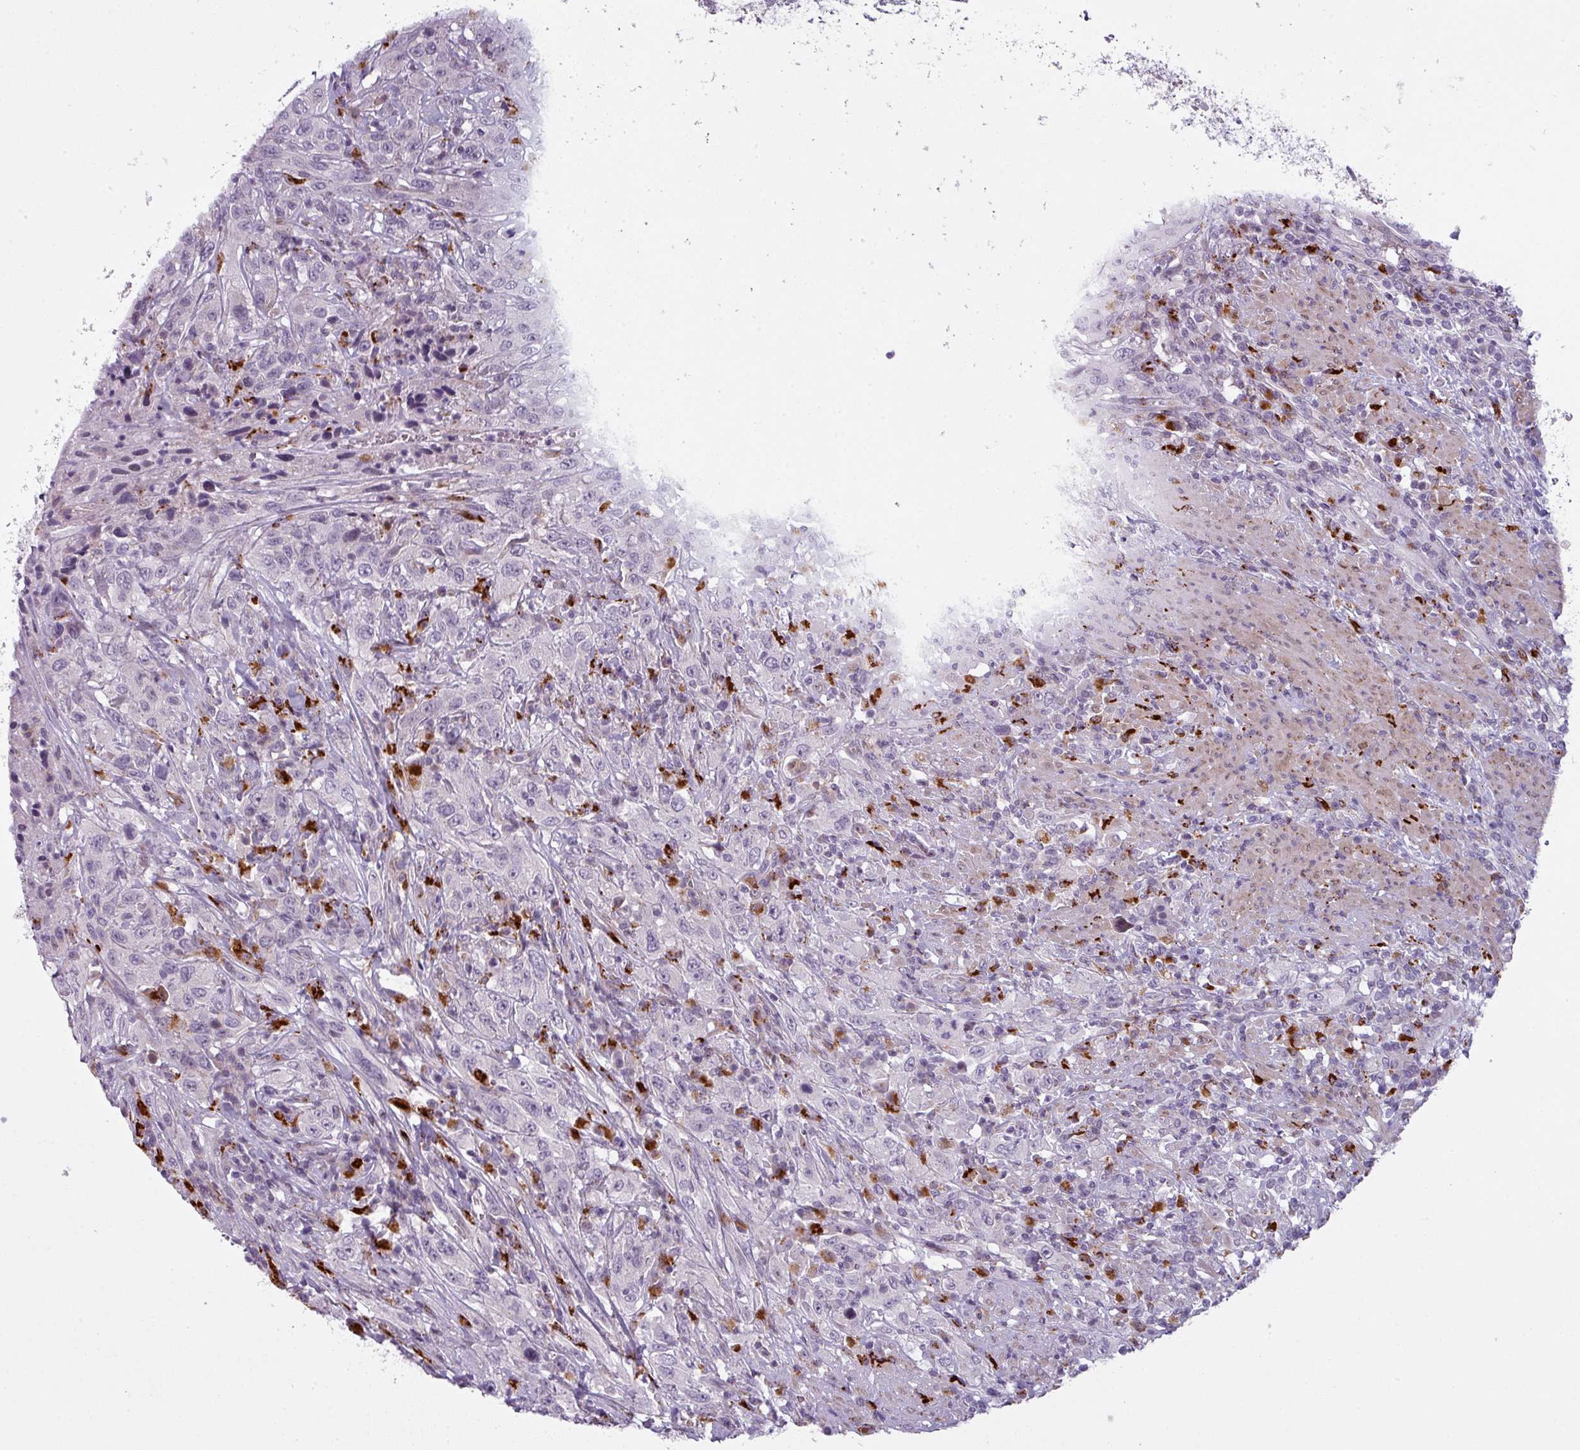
{"staining": {"intensity": "negative", "quantity": "none", "location": "none"}, "tissue": "urothelial cancer", "cell_type": "Tumor cells", "image_type": "cancer", "snomed": [{"axis": "morphology", "description": "Urothelial carcinoma, High grade"}, {"axis": "topography", "description": "Urinary bladder"}], "caption": "This is a photomicrograph of immunohistochemistry staining of high-grade urothelial carcinoma, which shows no expression in tumor cells.", "gene": "MAP7D2", "patient": {"sex": "male", "age": 61}}